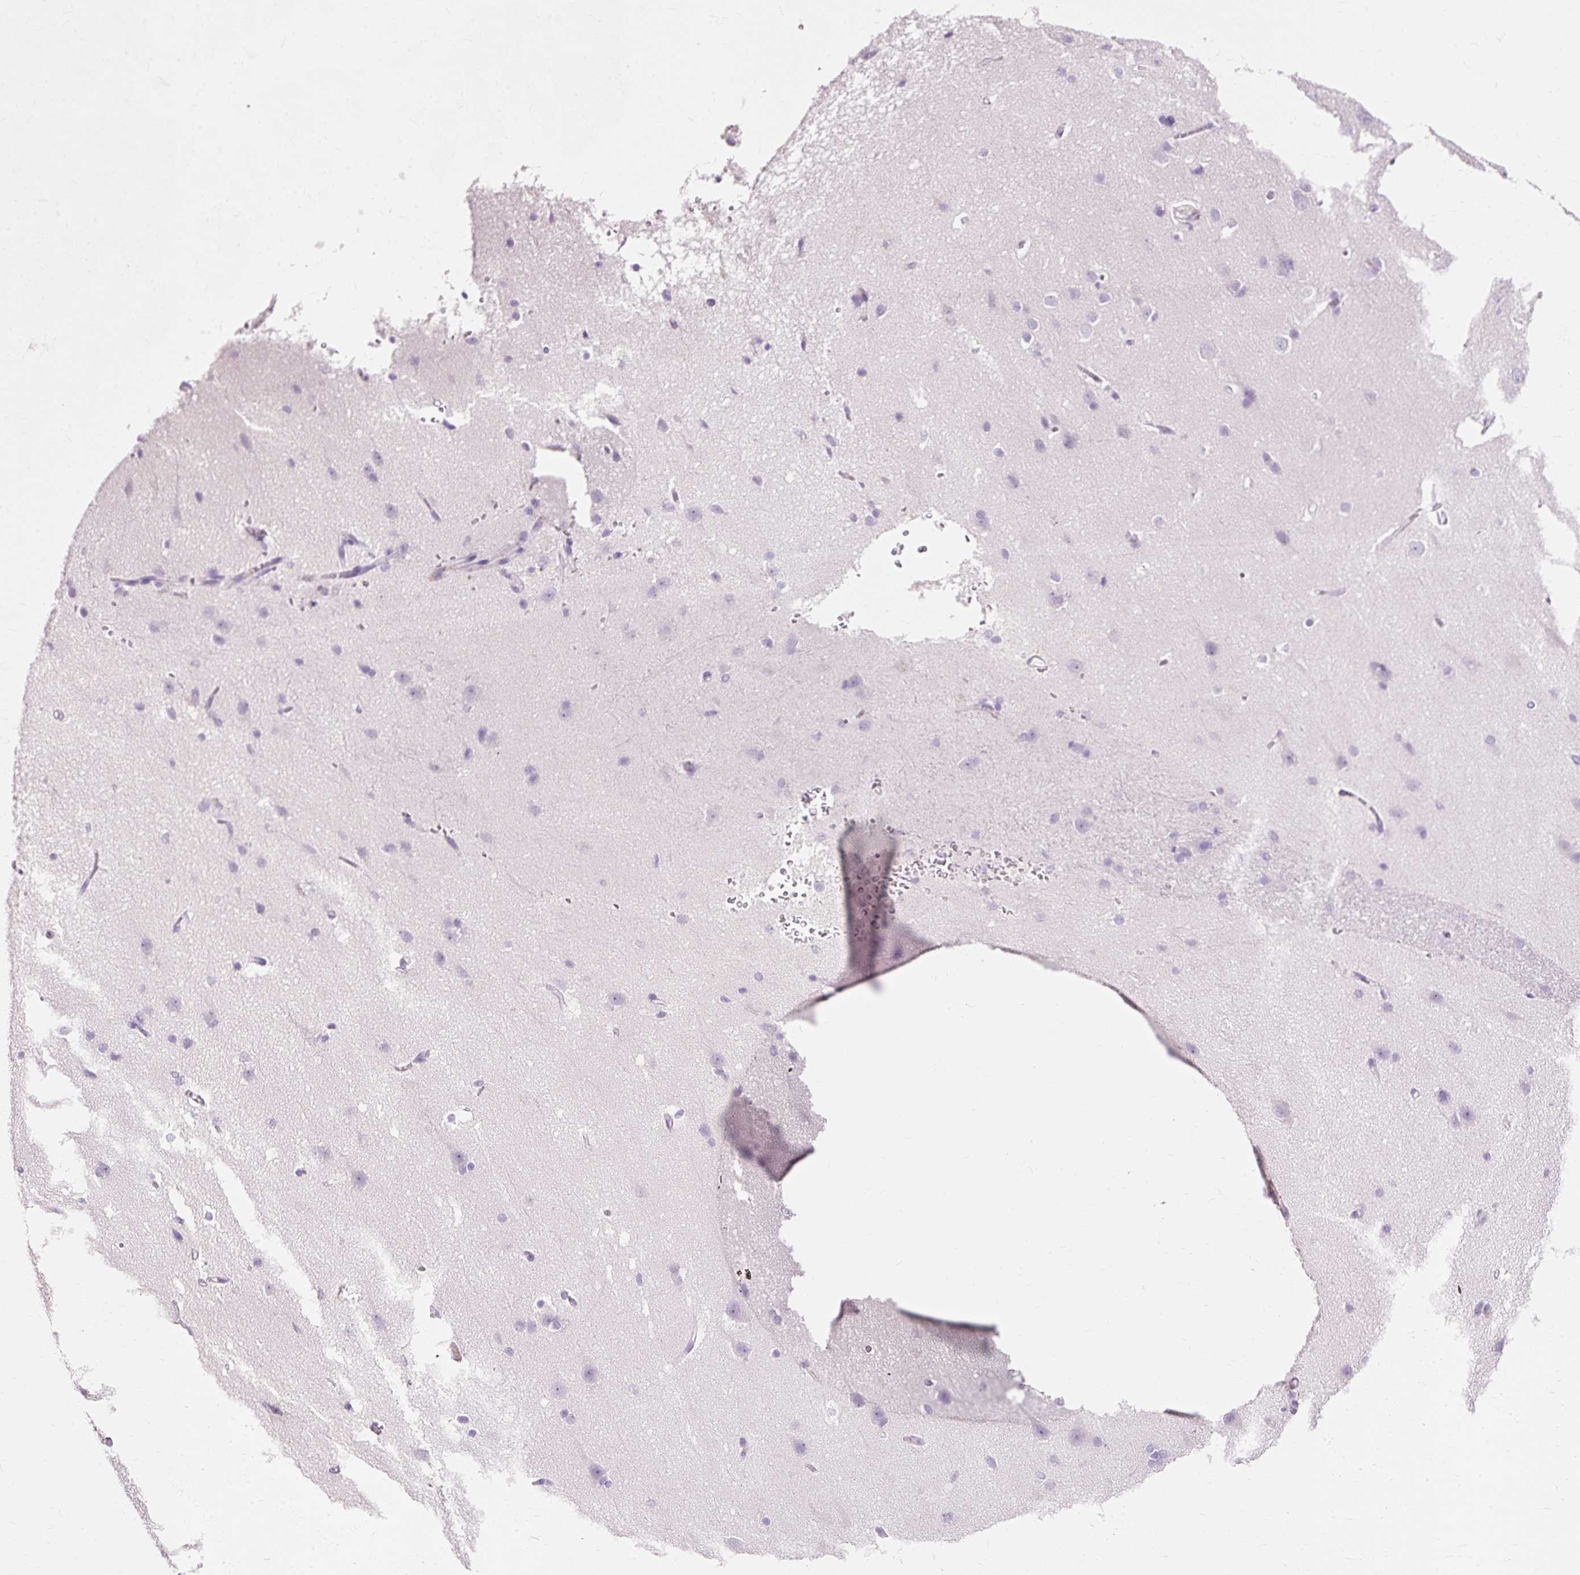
{"staining": {"intensity": "negative", "quantity": "none", "location": "none"}, "tissue": "cerebral cortex", "cell_type": "Endothelial cells", "image_type": "normal", "snomed": [{"axis": "morphology", "description": "Normal tissue, NOS"}, {"axis": "topography", "description": "Cerebral cortex"}], "caption": "Immunohistochemistry of benign human cerebral cortex demonstrates no staining in endothelial cells. The staining was performed using DAB (3,3'-diaminobenzidine) to visualize the protein expression in brown, while the nuclei were stained in blue with hematoxylin (Magnification: 20x).", "gene": "CLDN25", "patient": {"sex": "male", "age": 37}}